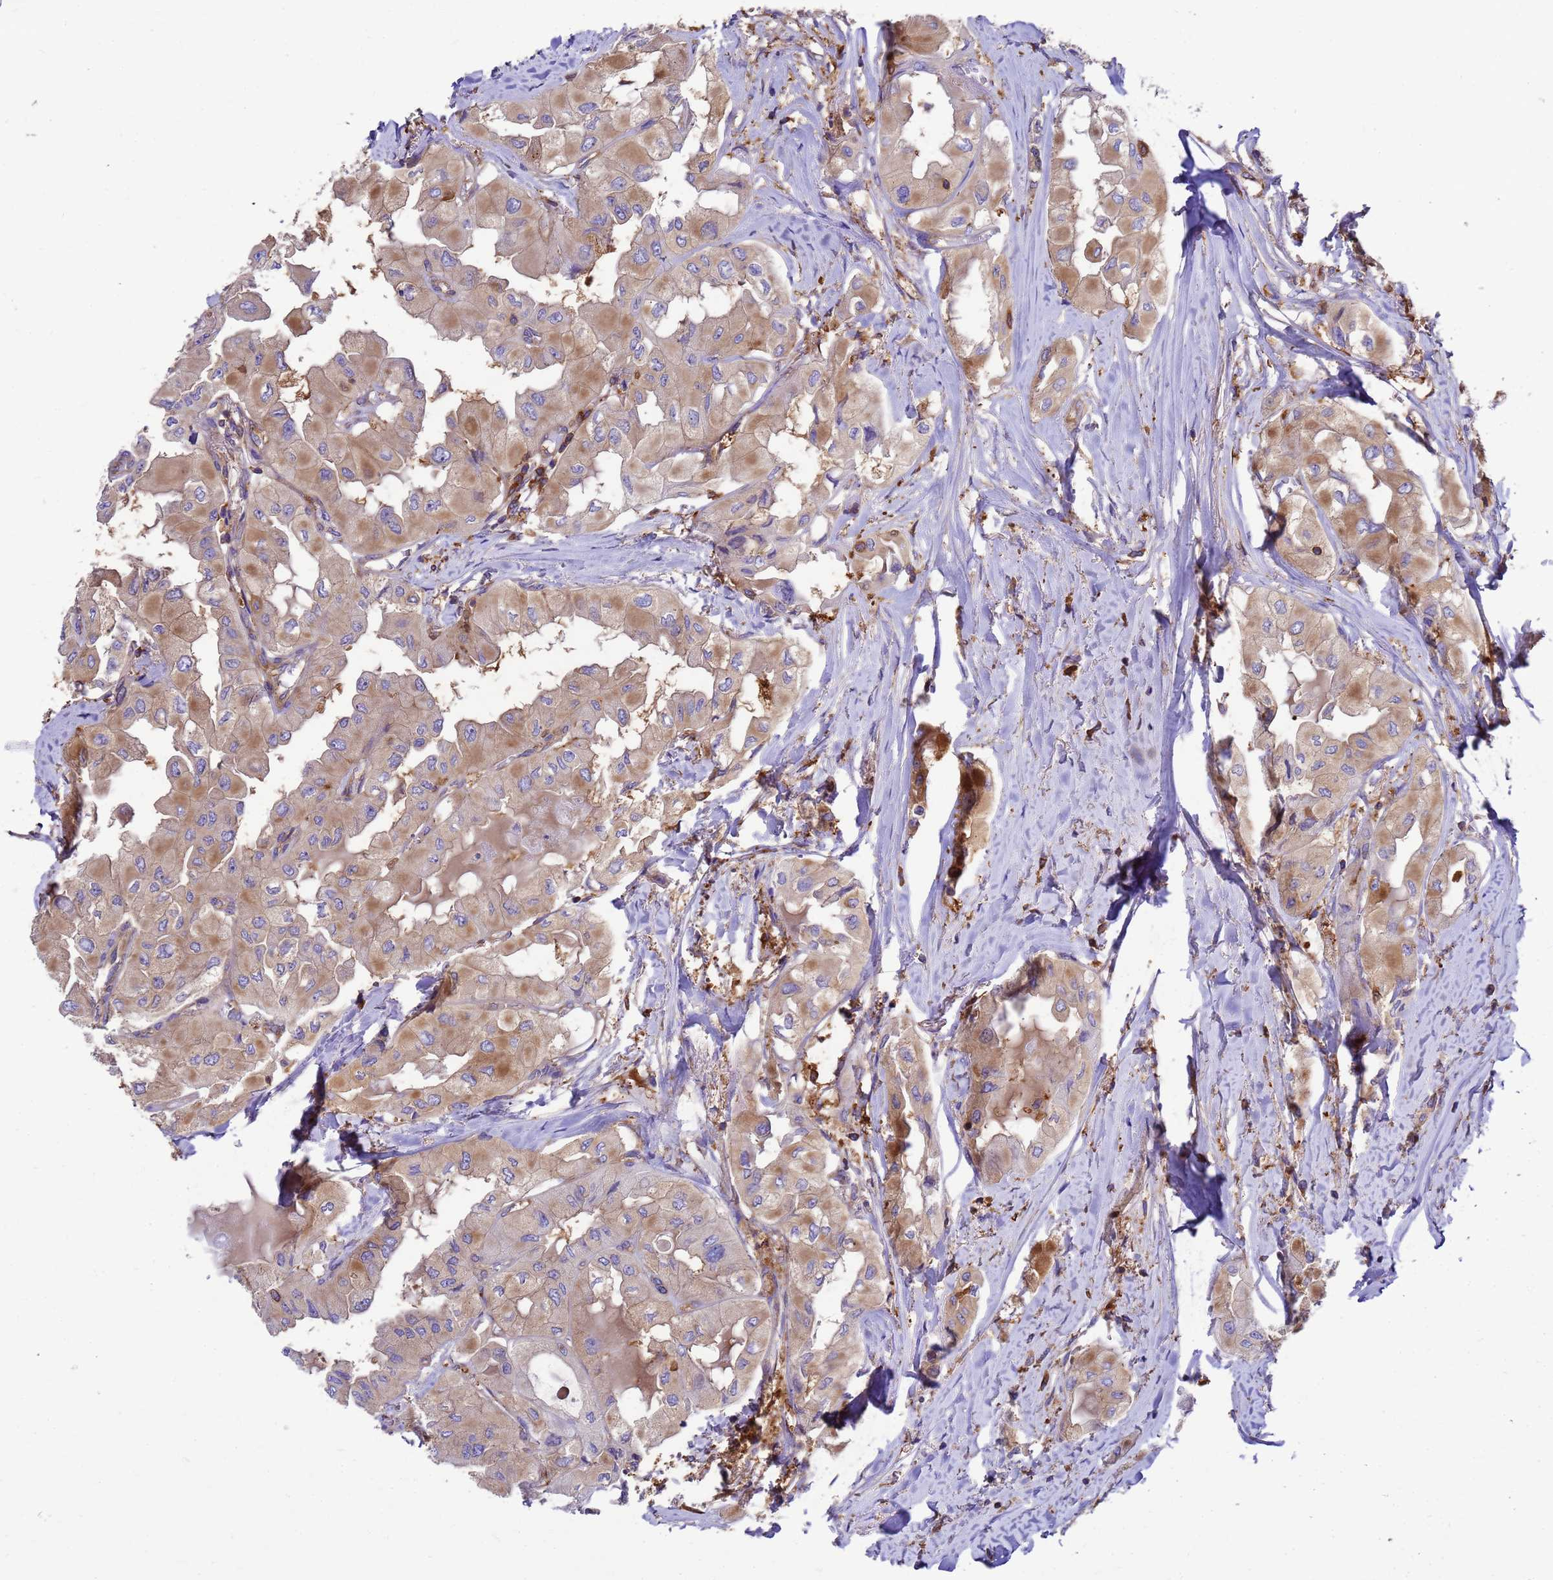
{"staining": {"intensity": "moderate", "quantity": "25%-75%", "location": "cytoplasmic/membranous"}, "tissue": "thyroid cancer", "cell_type": "Tumor cells", "image_type": "cancer", "snomed": [{"axis": "morphology", "description": "Normal tissue, NOS"}, {"axis": "morphology", "description": "Papillary adenocarcinoma, NOS"}, {"axis": "topography", "description": "Thyroid gland"}], "caption": "High-power microscopy captured an immunohistochemistry micrograph of thyroid cancer (papillary adenocarcinoma), revealing moderate cytoplasmic/membranous positivity in about 25%-75% of tumor cells.", "gene": "ZNF235", "patient": {"sex": "female", "age": 59}}